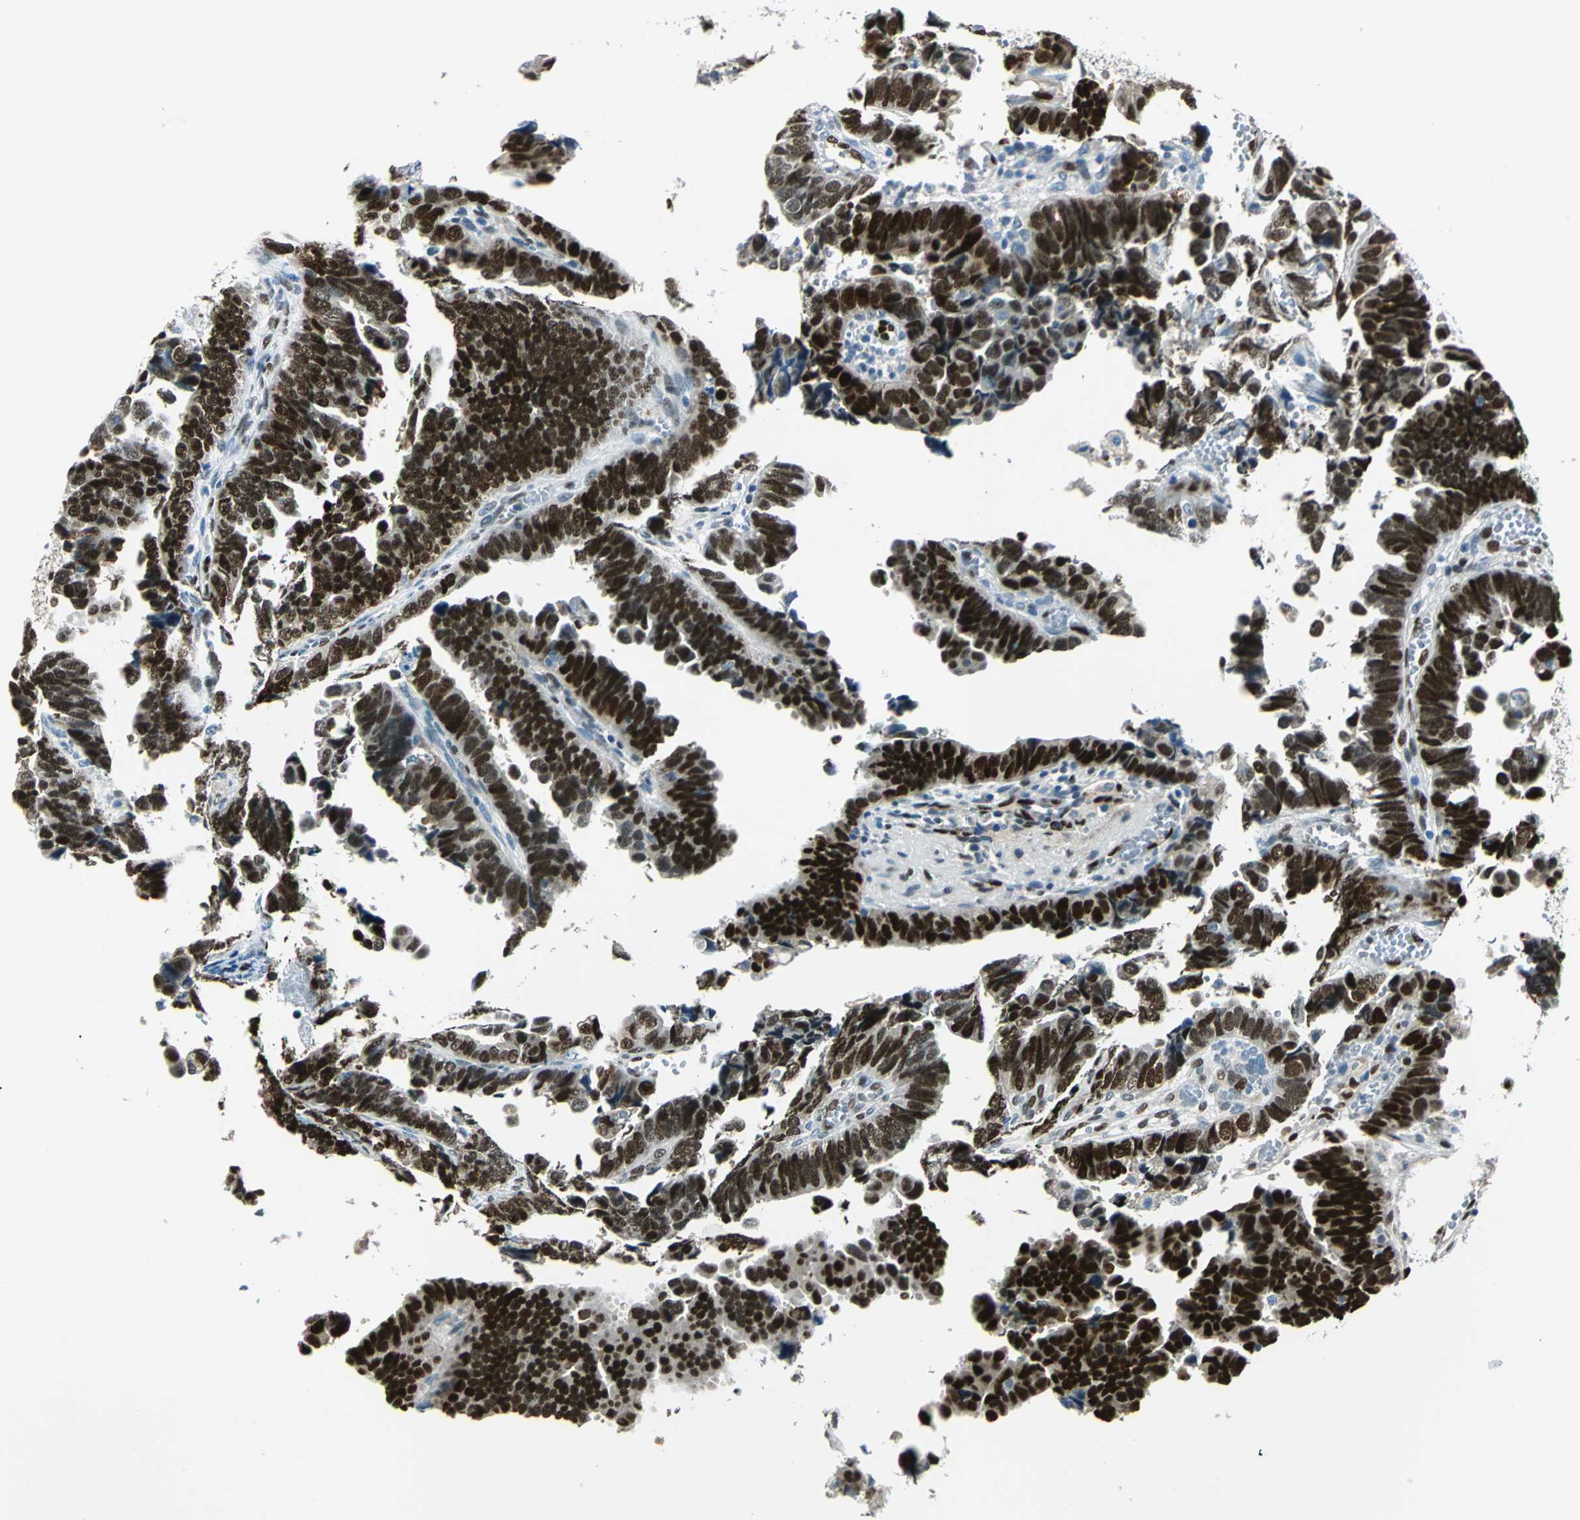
{"staining": {"intensity": "strong", "quantity": ">75%", "location": "nuclear"}, "tissue": "endometrial cancer", "cell_type": "Tumor cells", "image_type": "cancer", "snomed": [{"axis": "morphology", "description": "Adenocarcinoma, NOS"}, {"axis": "topography", "description": "Endometrium"}], "caption": "This histopathology image displays immunohistochemistry staining of human endometrial adenocarcinoma, with high strong nuclear staining in approximately >75% of tumor cells.", "gene": "NFIA", "patient": {"sex": "female", "age": 75}}